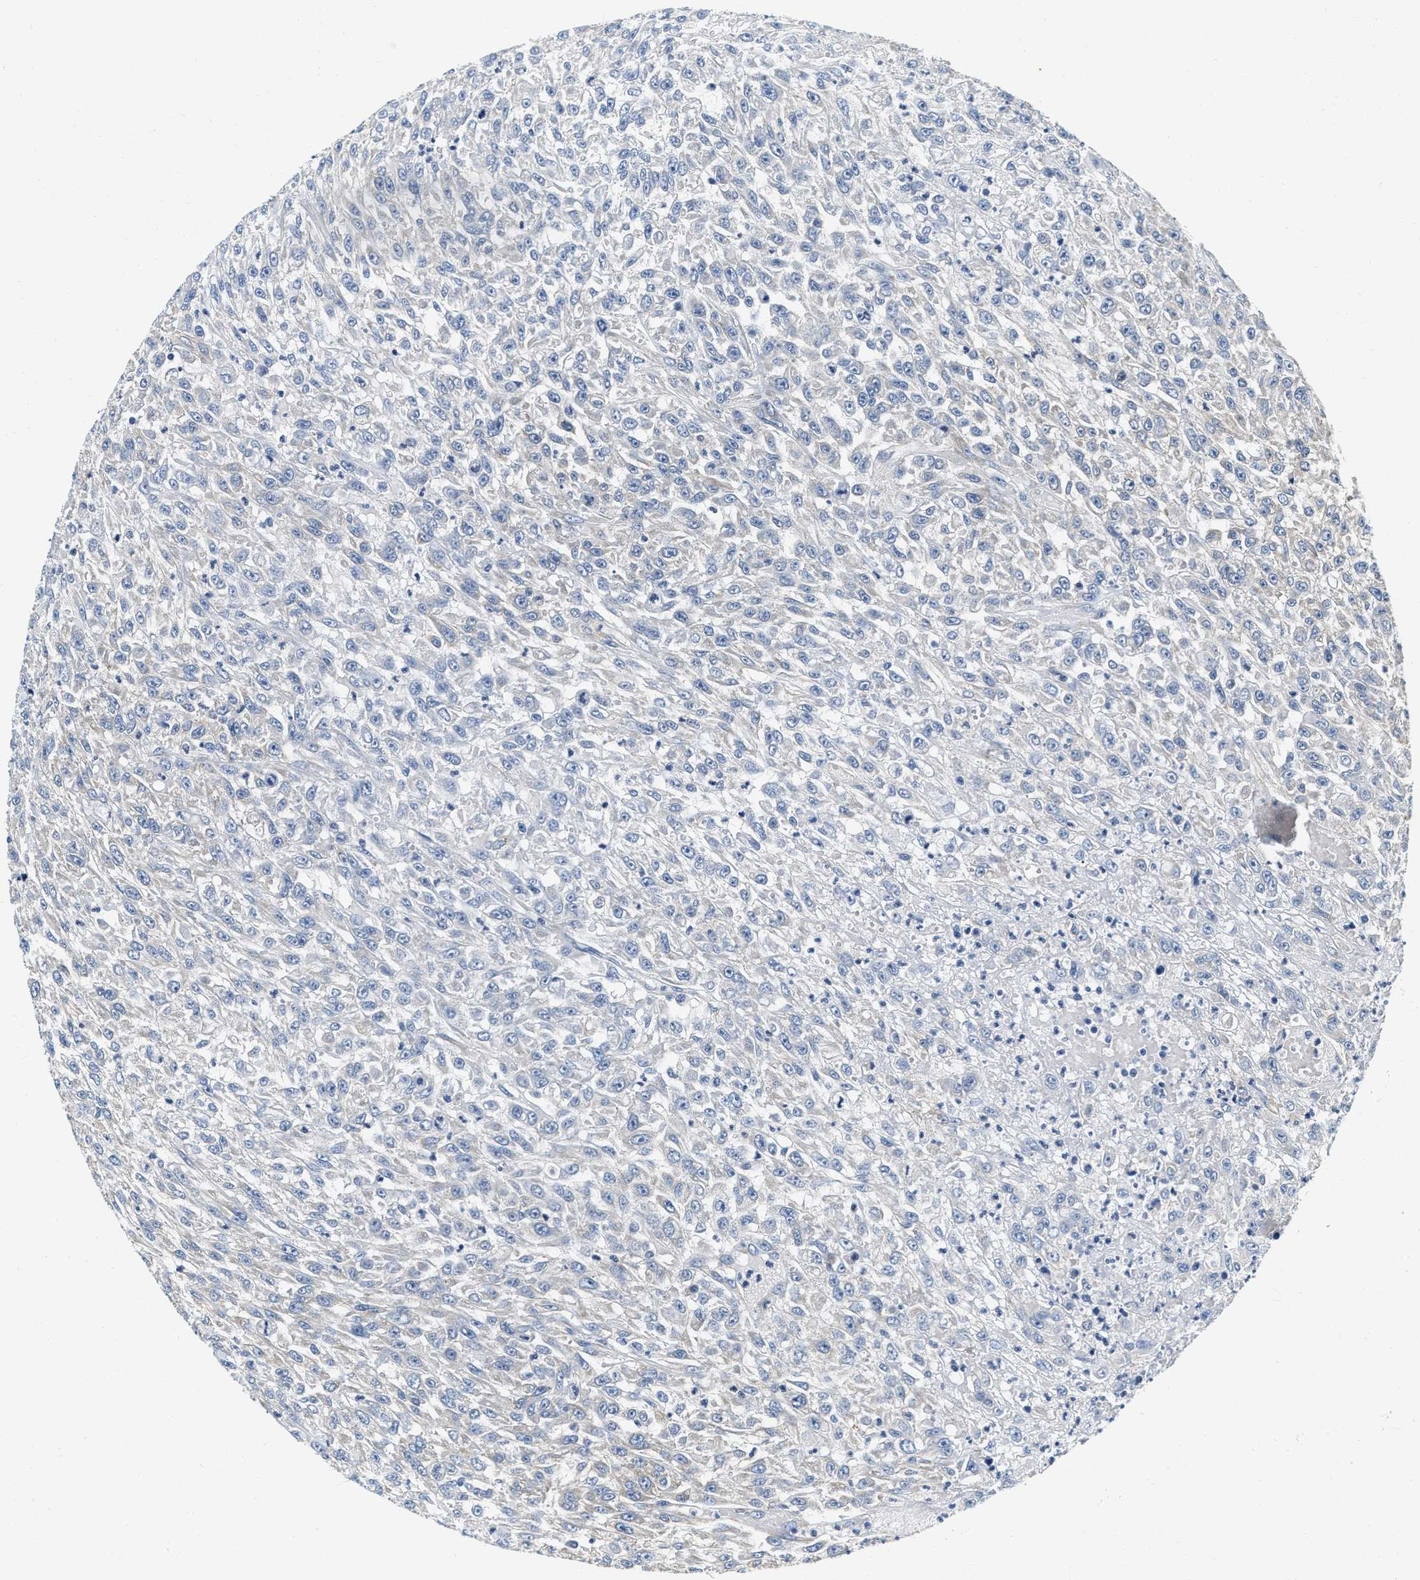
{"staining": {"intensity": "negative", "quantity": "none", "location": "none"}, "tissue": "urothelial cancer", "cell_type": "Tumor cells", "image_type": "cancer", "snomed": [{"axis": "morphology", "description": "Urothelial carcinoma, High grade"}, {"axis": "topography", "description": "Urinary bladder"}], "caption": "High power microscopy photomicrograph of an immunohistochemistry image of urothelial carcinoma (high-grade), revealing no significant positivity in tumor cells.", "gene": "EIF2AK2", "patient": {"sex": "male", "age": 46}}